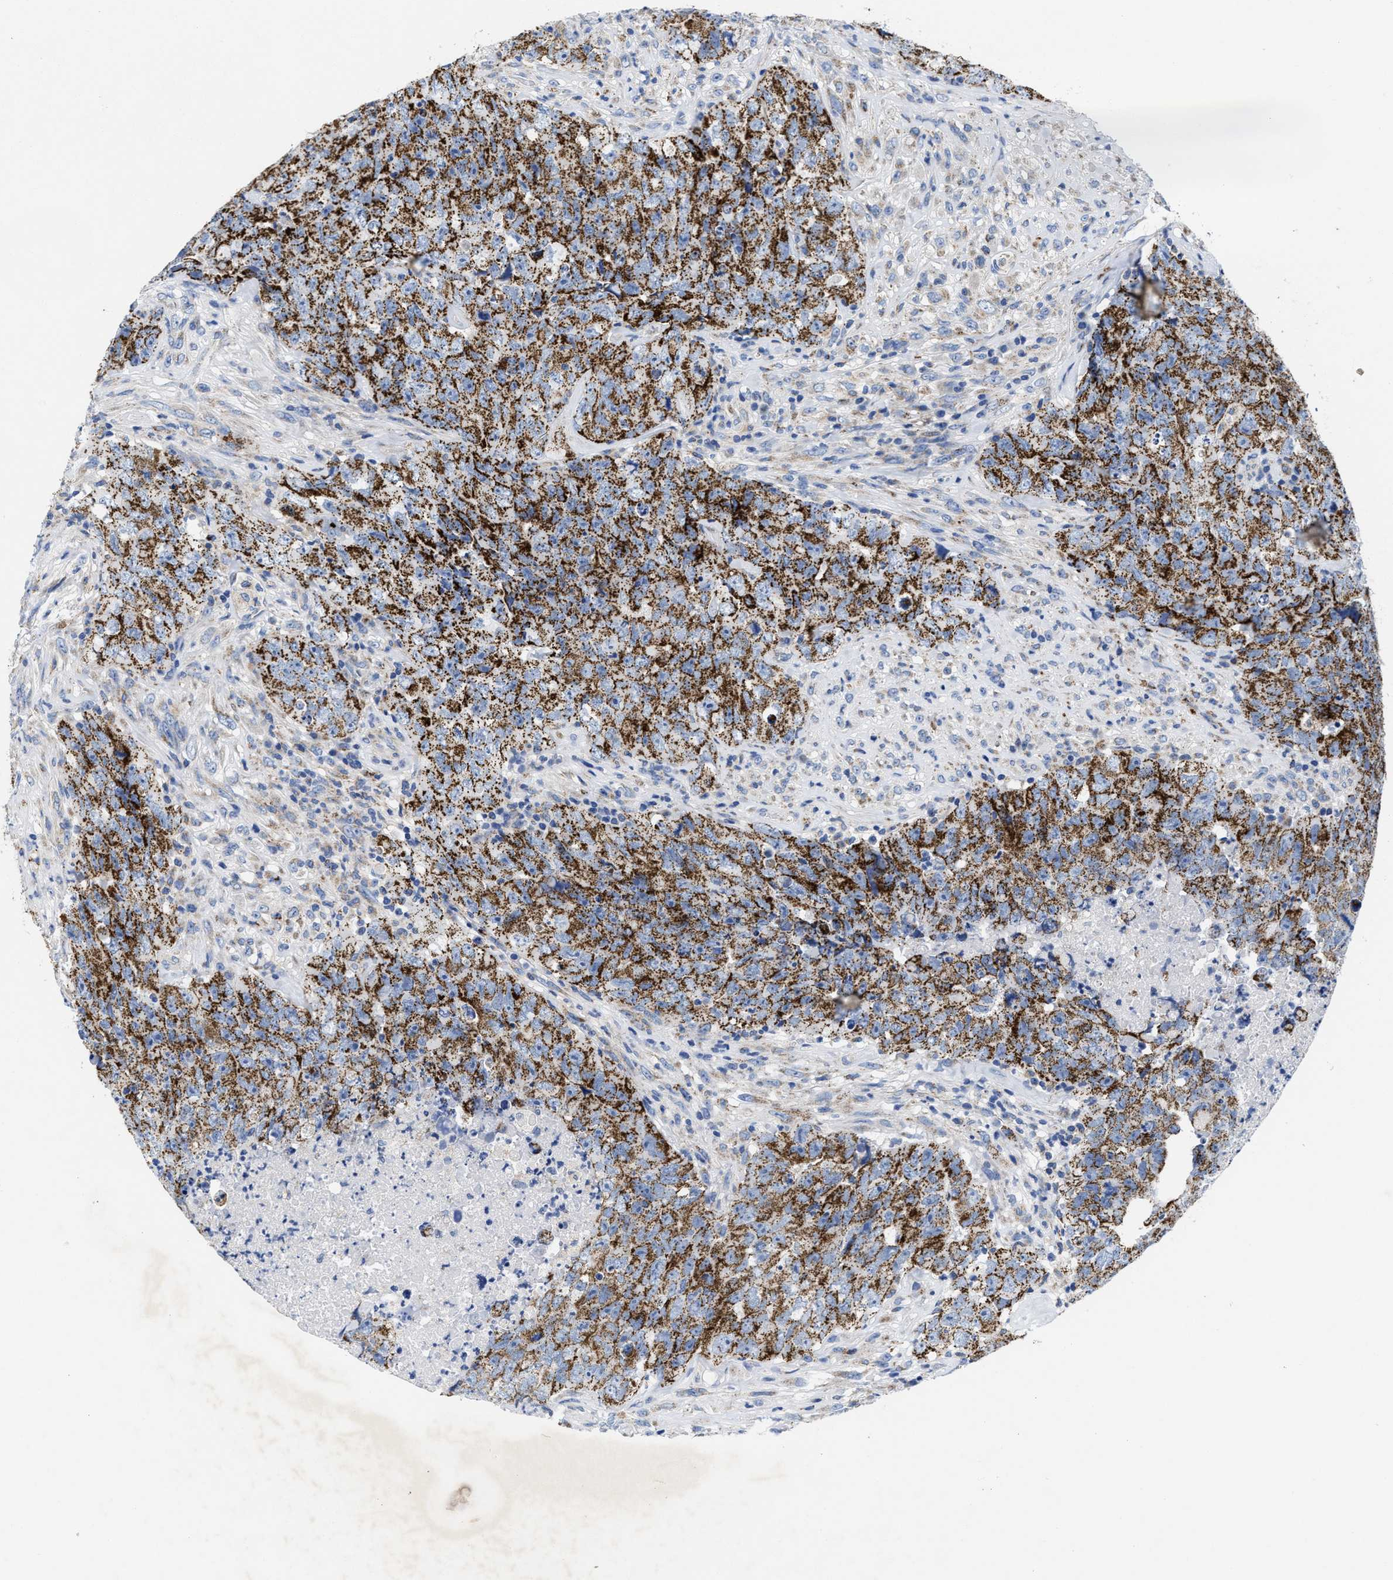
{"staining": {"intensity": "moderate", "quantity": ">75%", "location": "cytoplasmic/membranous"}, "tissue": "testis cancer", "cell_type": "Tumor cells", "image_type": "cancer", "snomed": [{"axis": "morphology", "description": "Carcinoma, Embryonal, NOS"}, {"axis": "topography", "description": "Testis"}], "caption": "Embryonal carcinoma (testis) stained for a protein demonstrates moderate cytoplasmic/membranous positivity in tumor cells.", "gene": "TBRG4", "patient": {"sex": "male", "age": 32}}